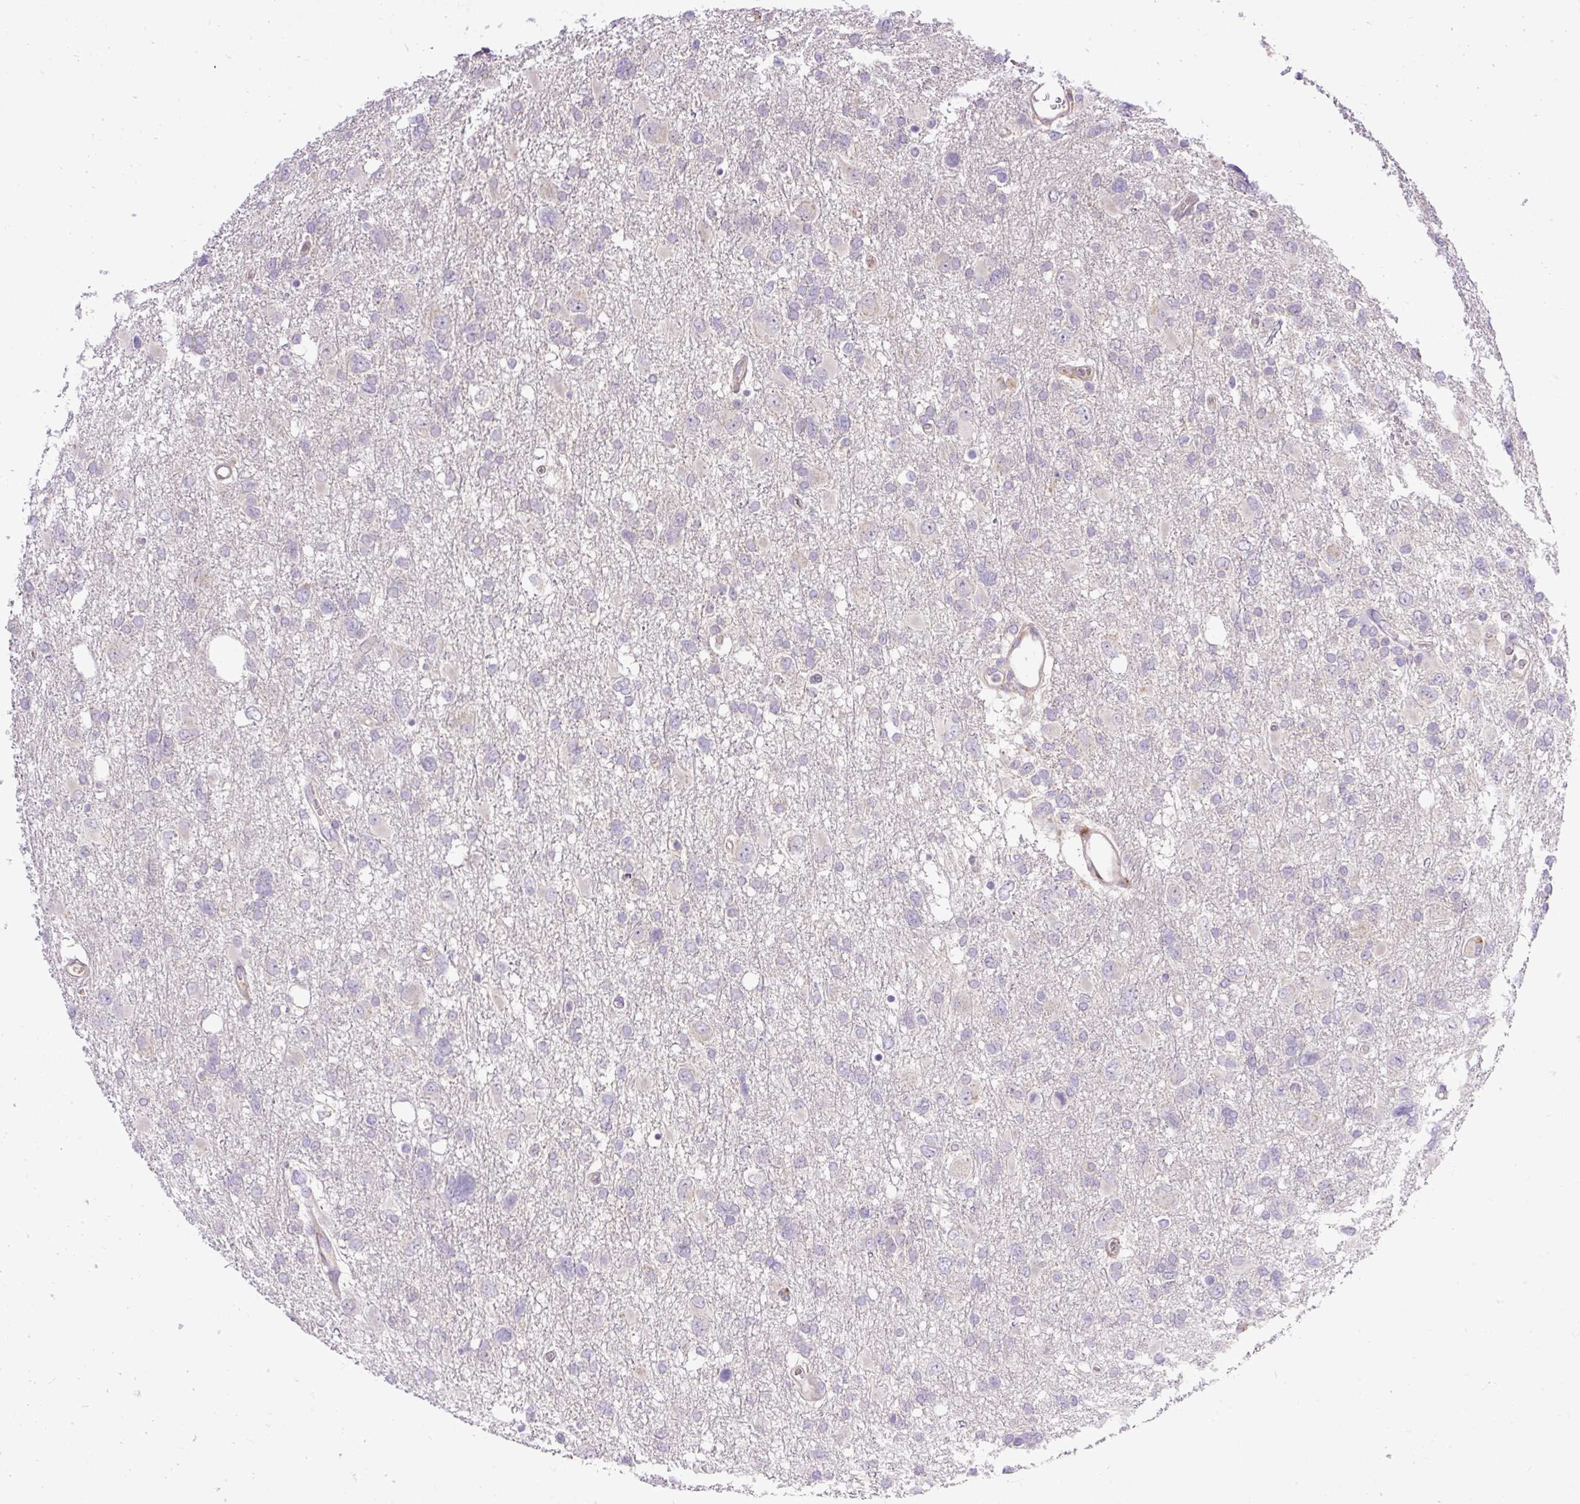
{"staining": {"intensity": "negative", "quantity": "none", "location": "none"}, "tissue": "glioma", "cell_type": "Tumor cells", "image_type": "cancer", "snomed": [{"axis": "morphology", "description": "Glioma, malignant, High grade"}, {"axis": "topography", "description": "Brain"}], "caption": "A micrograph of glioma stained for a protein displays no brown staining in tumor cells. (DAB immunohistochemistry (IHC) visualized using brightfield microscopy, high magnification).", "gene": "HEXB", "patient": {"sex": "male", "age": 61}}